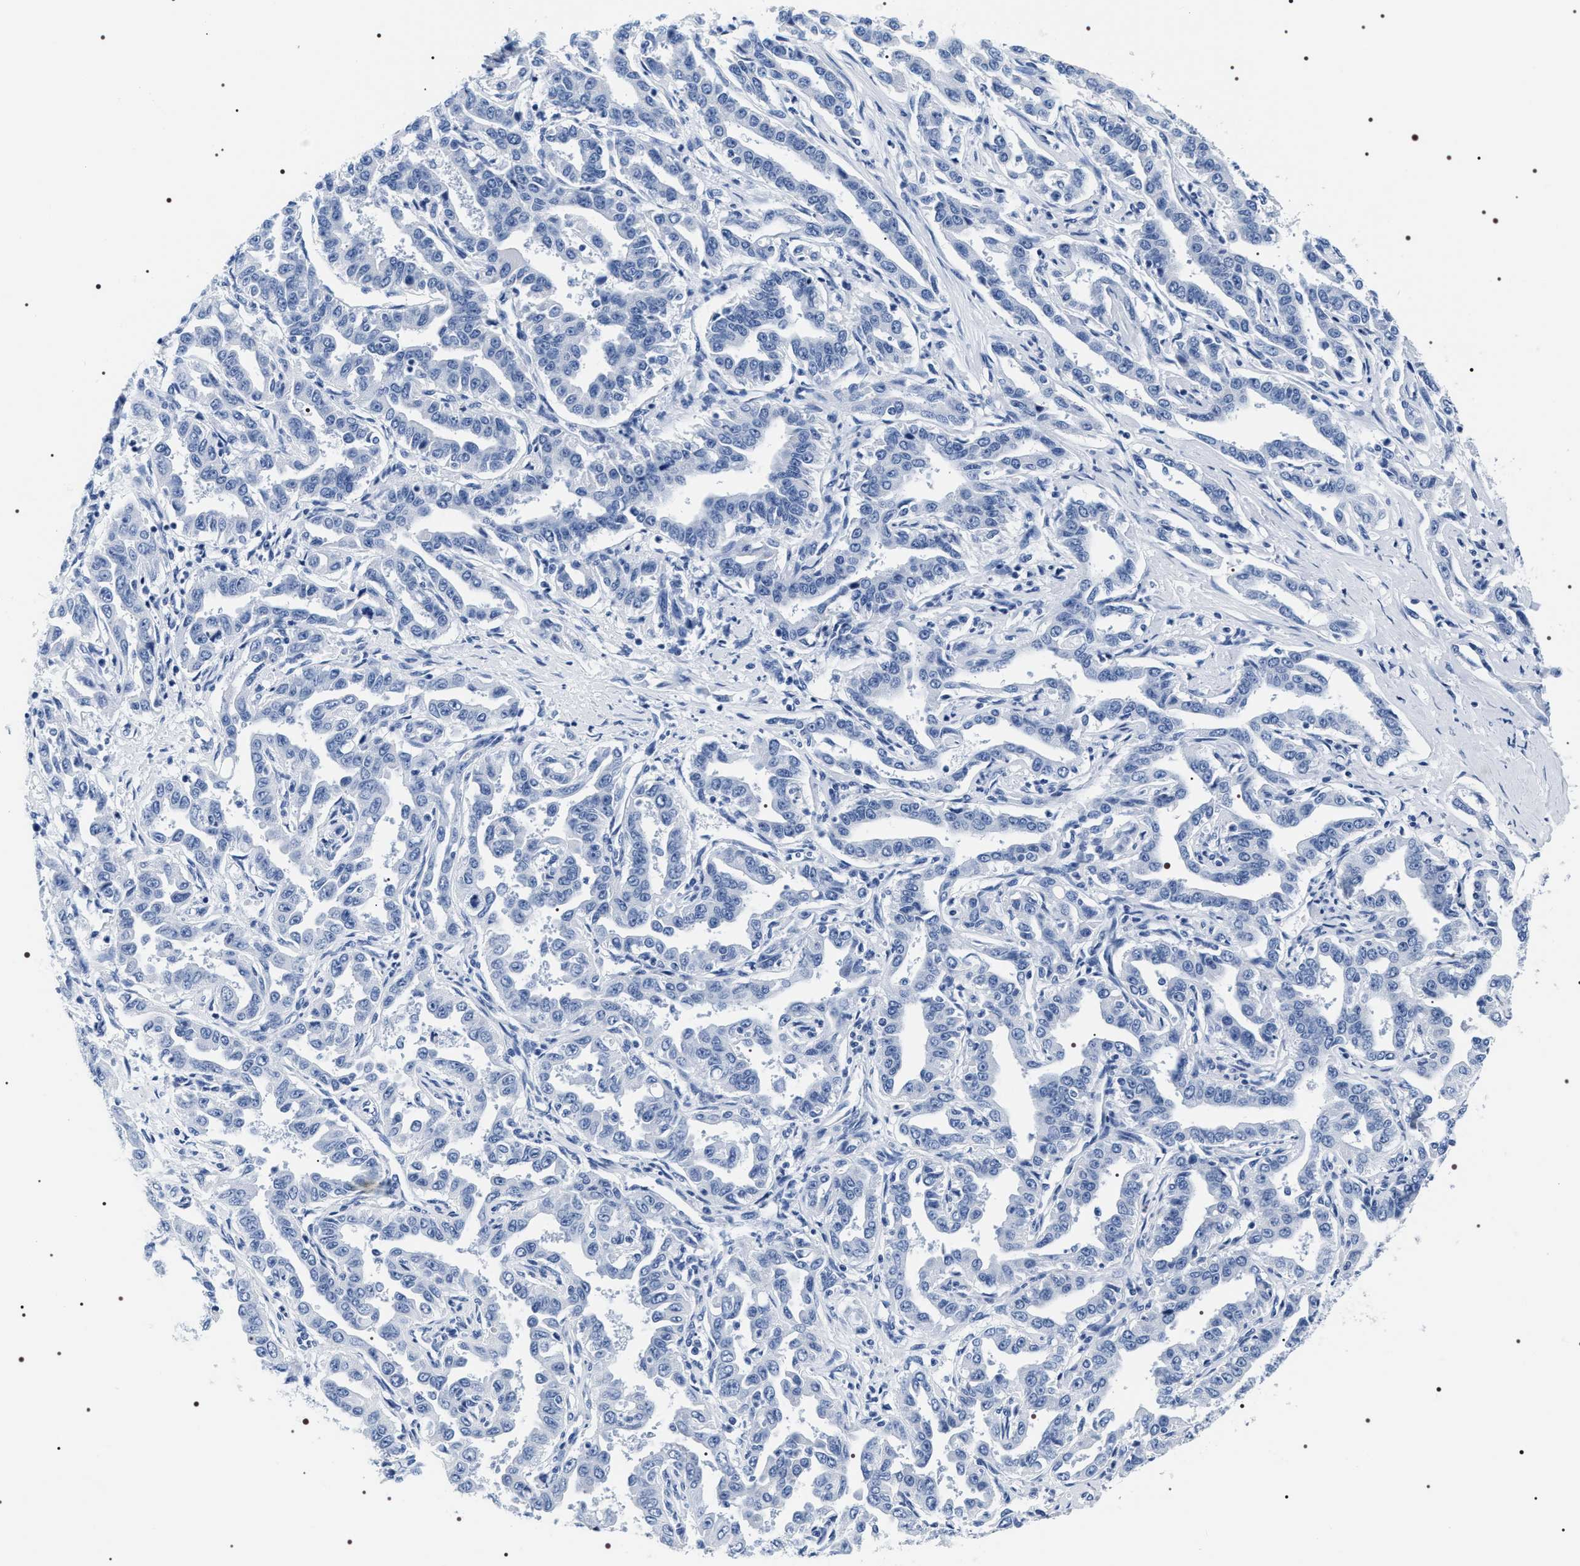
{"staining": {"intensity": "negative", "quantity": "none", "location": "none"}, "tissue": "liver cancer", "cell_type": "Tumor cells", "image_type": "cancer", "snomed": [{"axis": "morphology", "description": "Cholangiocarcinoma"}, {"axis": "topography", "description": "Liver"}], "caption": "The micrograph reveals no significant expression in tumor cells of liver cholangiocarcinoma.", "gene": "ADH4", "patient": {"sex": "male", "age": 59}}